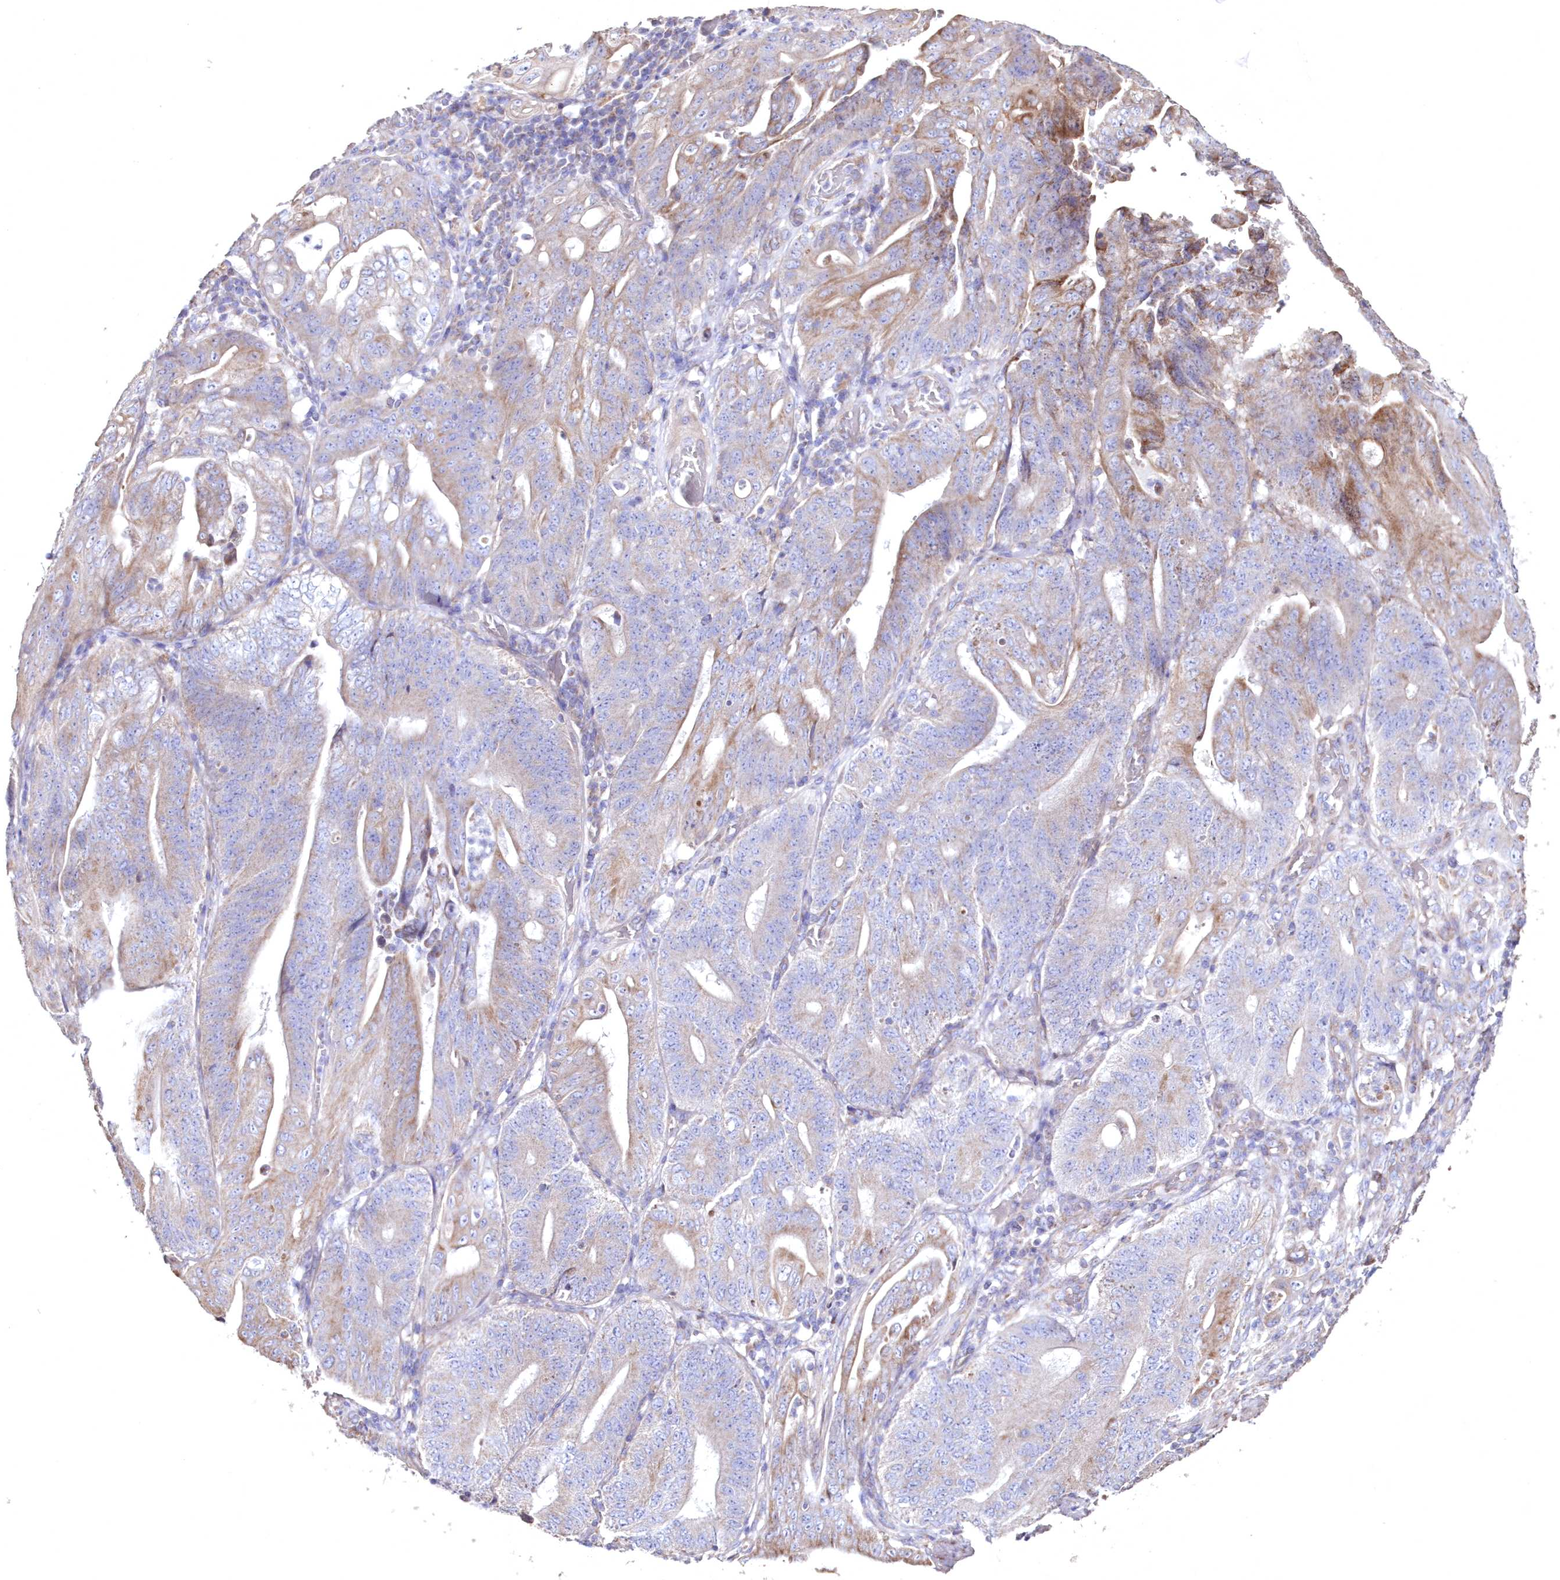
{"staining": {"intensity": "weak", "quantity": "25%-75%", "location": "cytoplasmic/membranous"}, "tissue": "stomach cancer", "cell_type": "Tumor cells", "image_type": "cancer", "snomed": [{"axis": "morphology", "description": "Adenocarcinoma, NOS"}, {"axis": "topography", "description": "Stomach"}], "caption": "IHC staining of stomach cancer, which exhibits low levels of weak cytoplasmic/membranous staining in about 25%-75% of tumor cells indicating weak cytoplasmic/membranous protein staining. The staining was performed using DAB (brown) for protein detection and nuclei were counterstained in hematoxylin (blue).", "gene": "HADHB", "patient": {"sex": "female", "age": 73}}